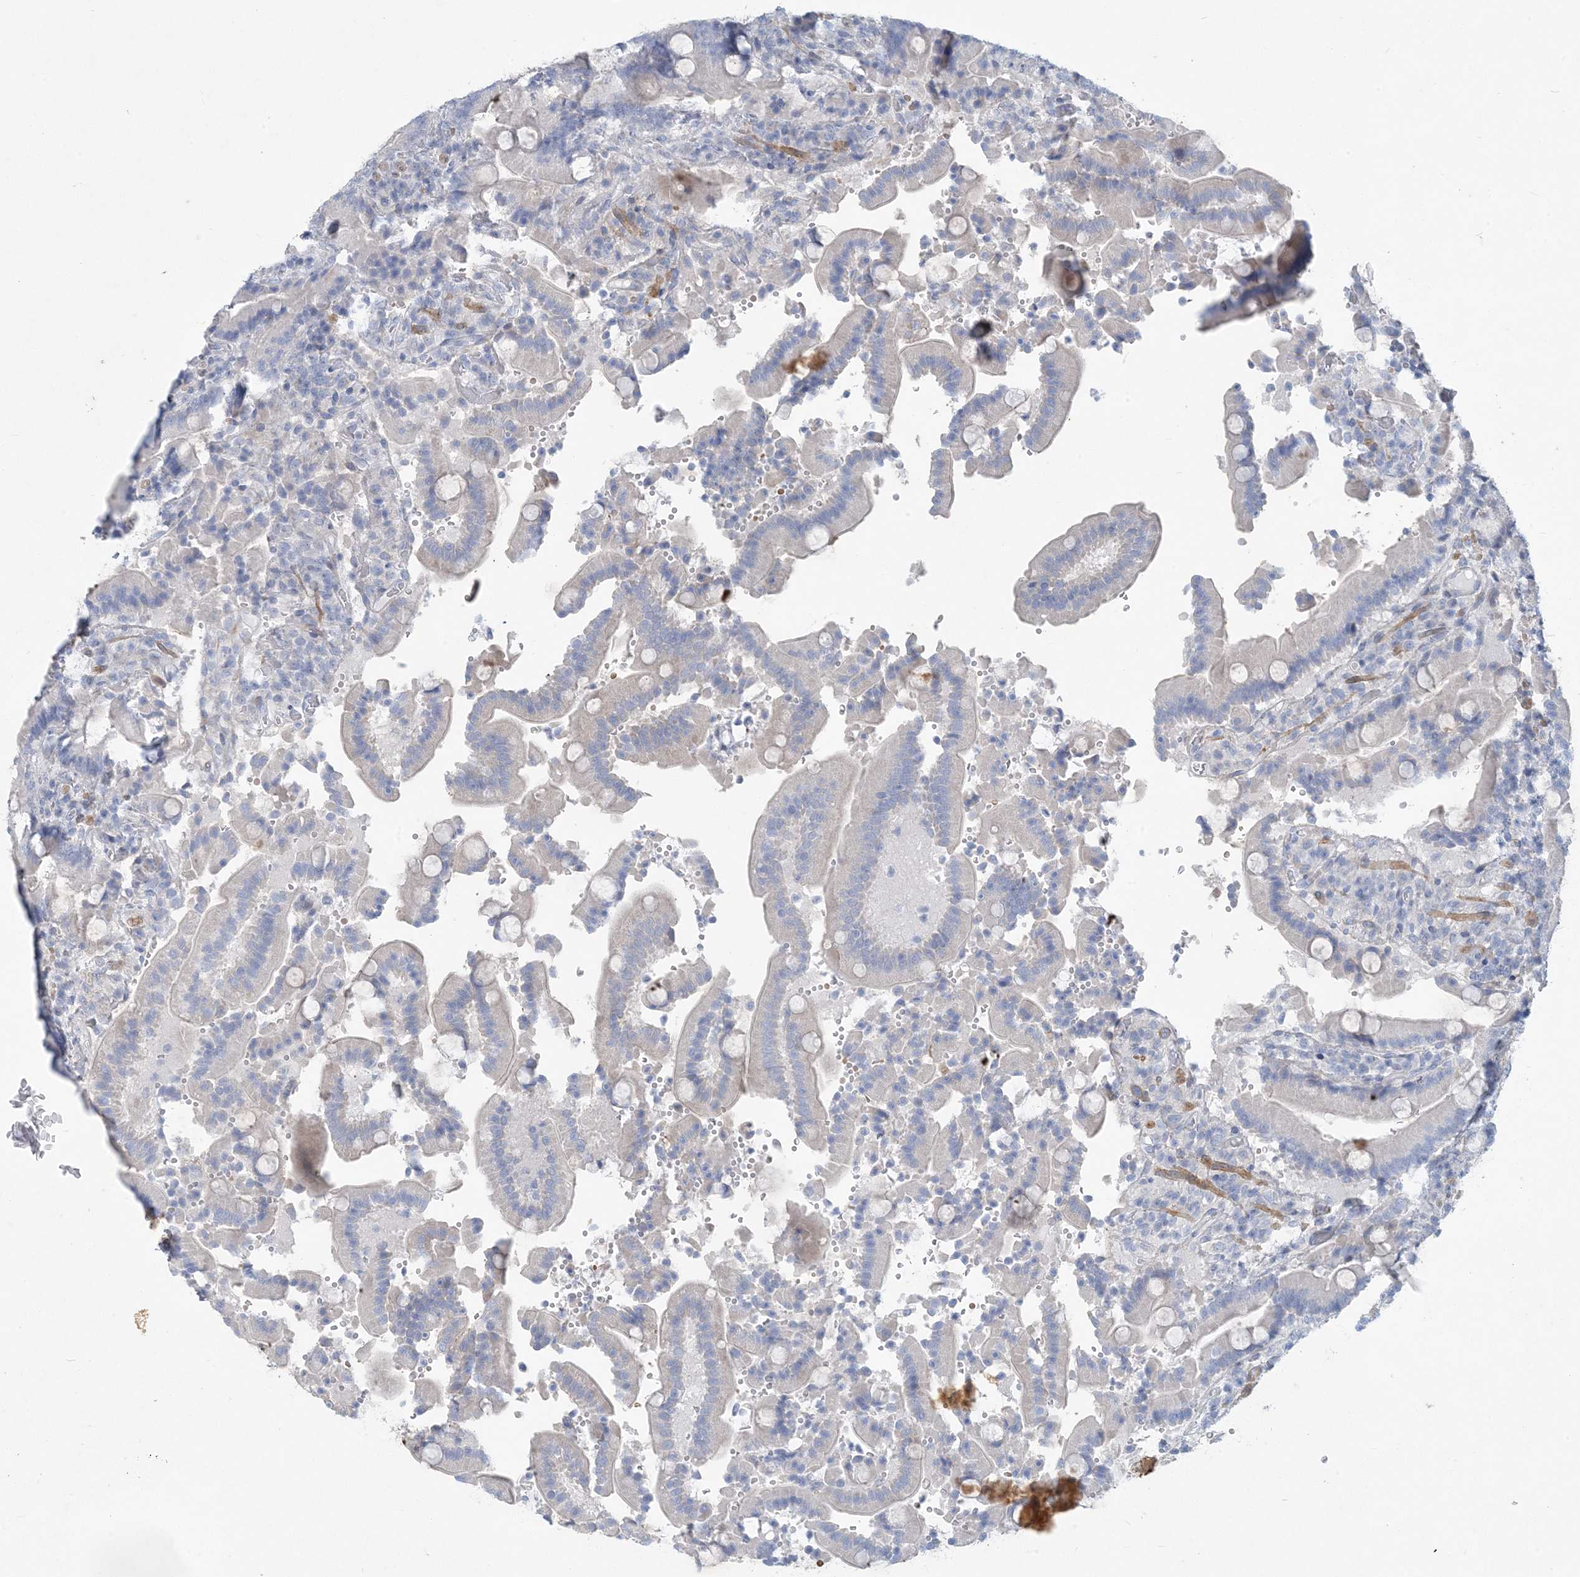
{"staining": {"intensity": "weak", "quantity": "25%-75%", "location": "cytoplasmic/membranous"}, "tissue": "duodenum", "cell_type": "Glandular cells", "image_type": "normal", "snomed": [{"axis": "morphology", "description": "Normal tissue, NOS"}, {"axis": "topography", "description": "Duodenum"}], "caption": "Human duodenum stained for a protein (brown) exhibits weak cytoplasmic/membranous positive expression in about 25%-75% of glandular cells.", "gene": "MOXD1", "patient": {"sex": "female", "age": 62}}